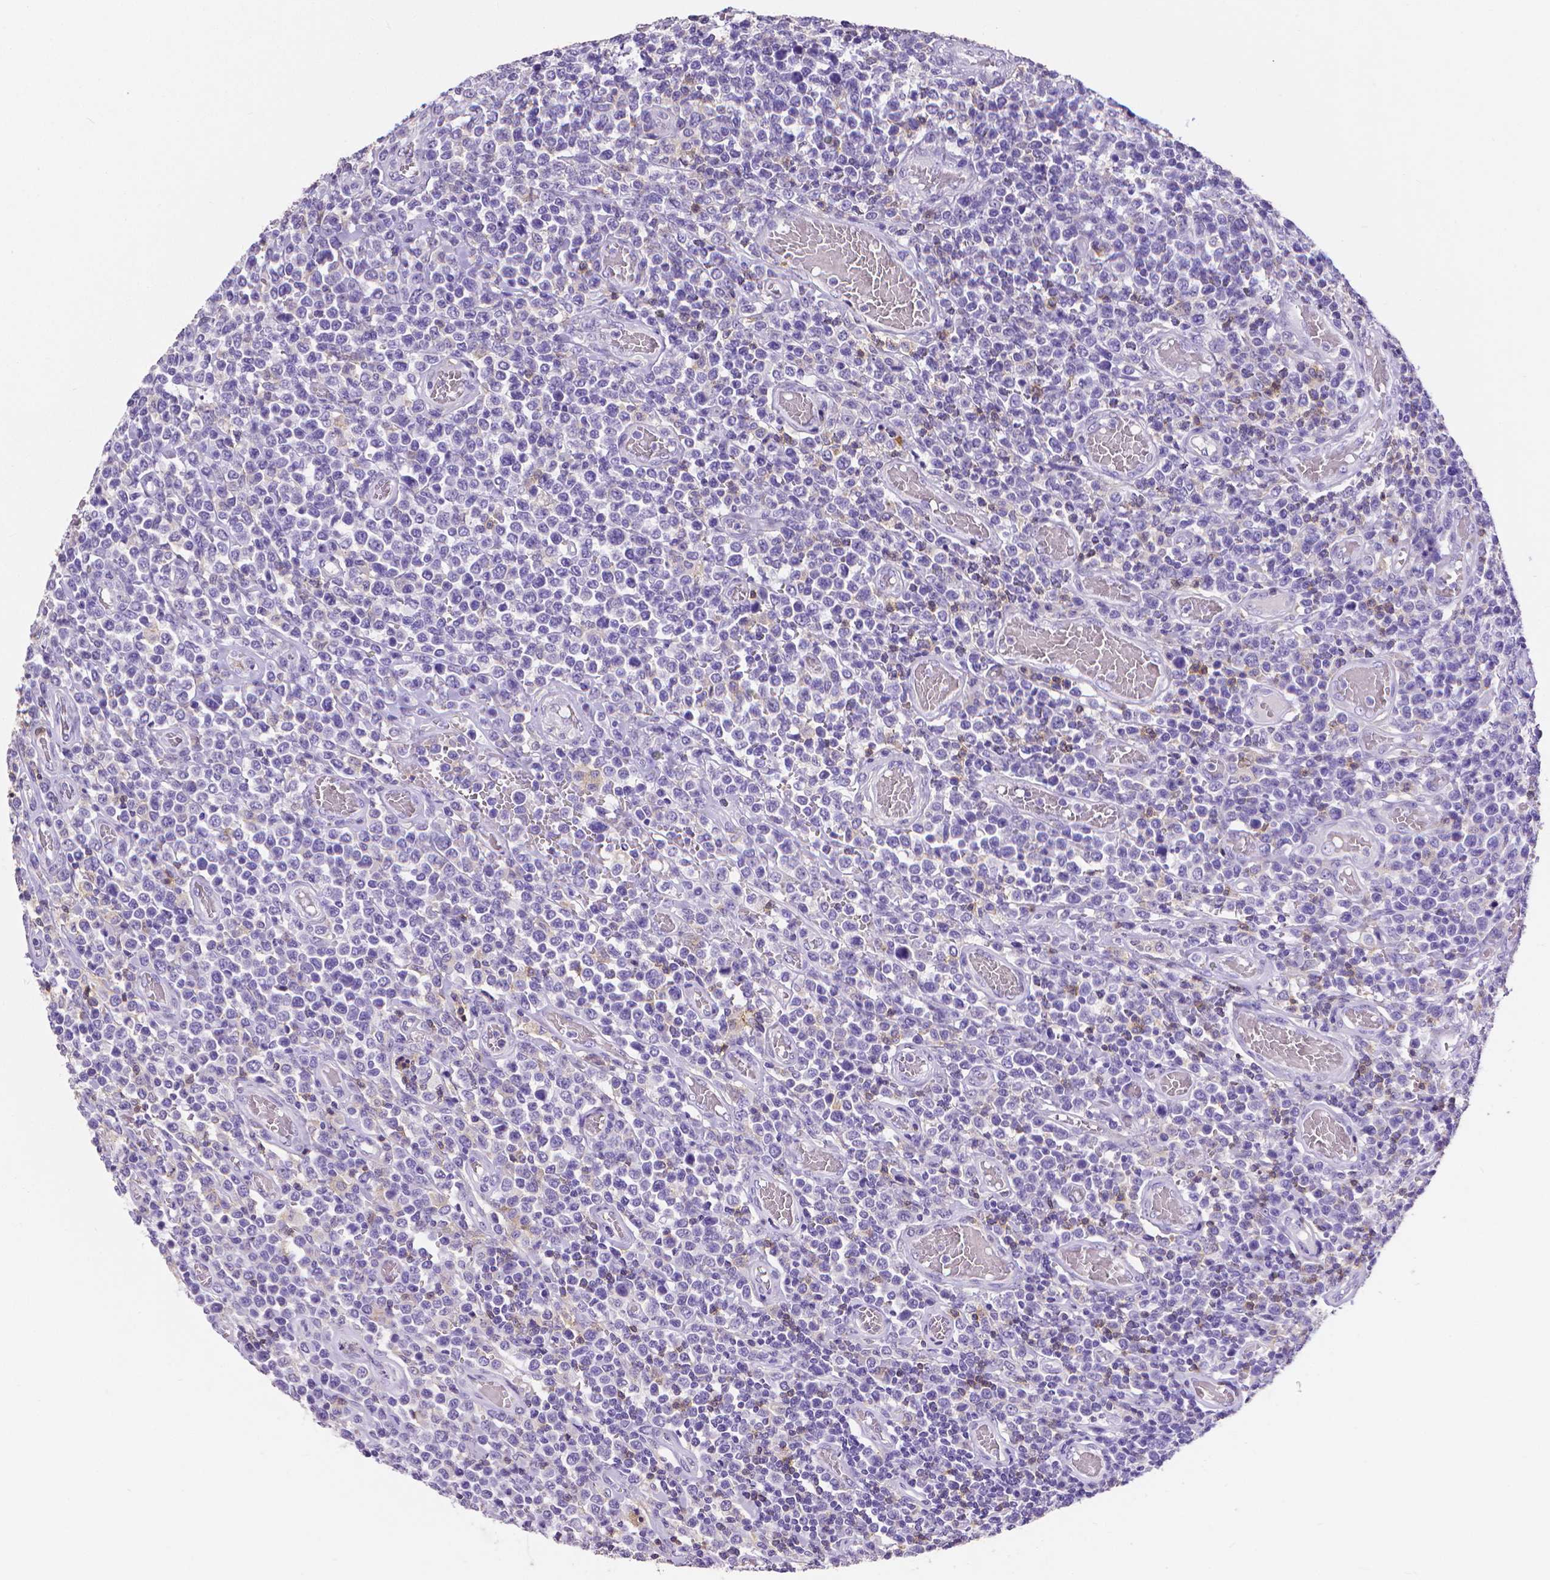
{"staining": {"intensity": "negative", "quantity": "none", "location": "none"}, "tissue": "lymphoma", "cell_type": "Tumor cells", "image_type": "cancer", "snomed": [{"axis": "morphology", "description": "Malignant lymphoma, non-Hodgkin's type, High grade"}, {"axis": "topography", "description": "Soft tissue"}], "caption": "The IHC image has no significant expression in tumor cells of high-grade malignant lymphoma, non-Hodgkin's type tissue.", "gene": "CD4", "patient": {"sex": "female", "age": 56}}